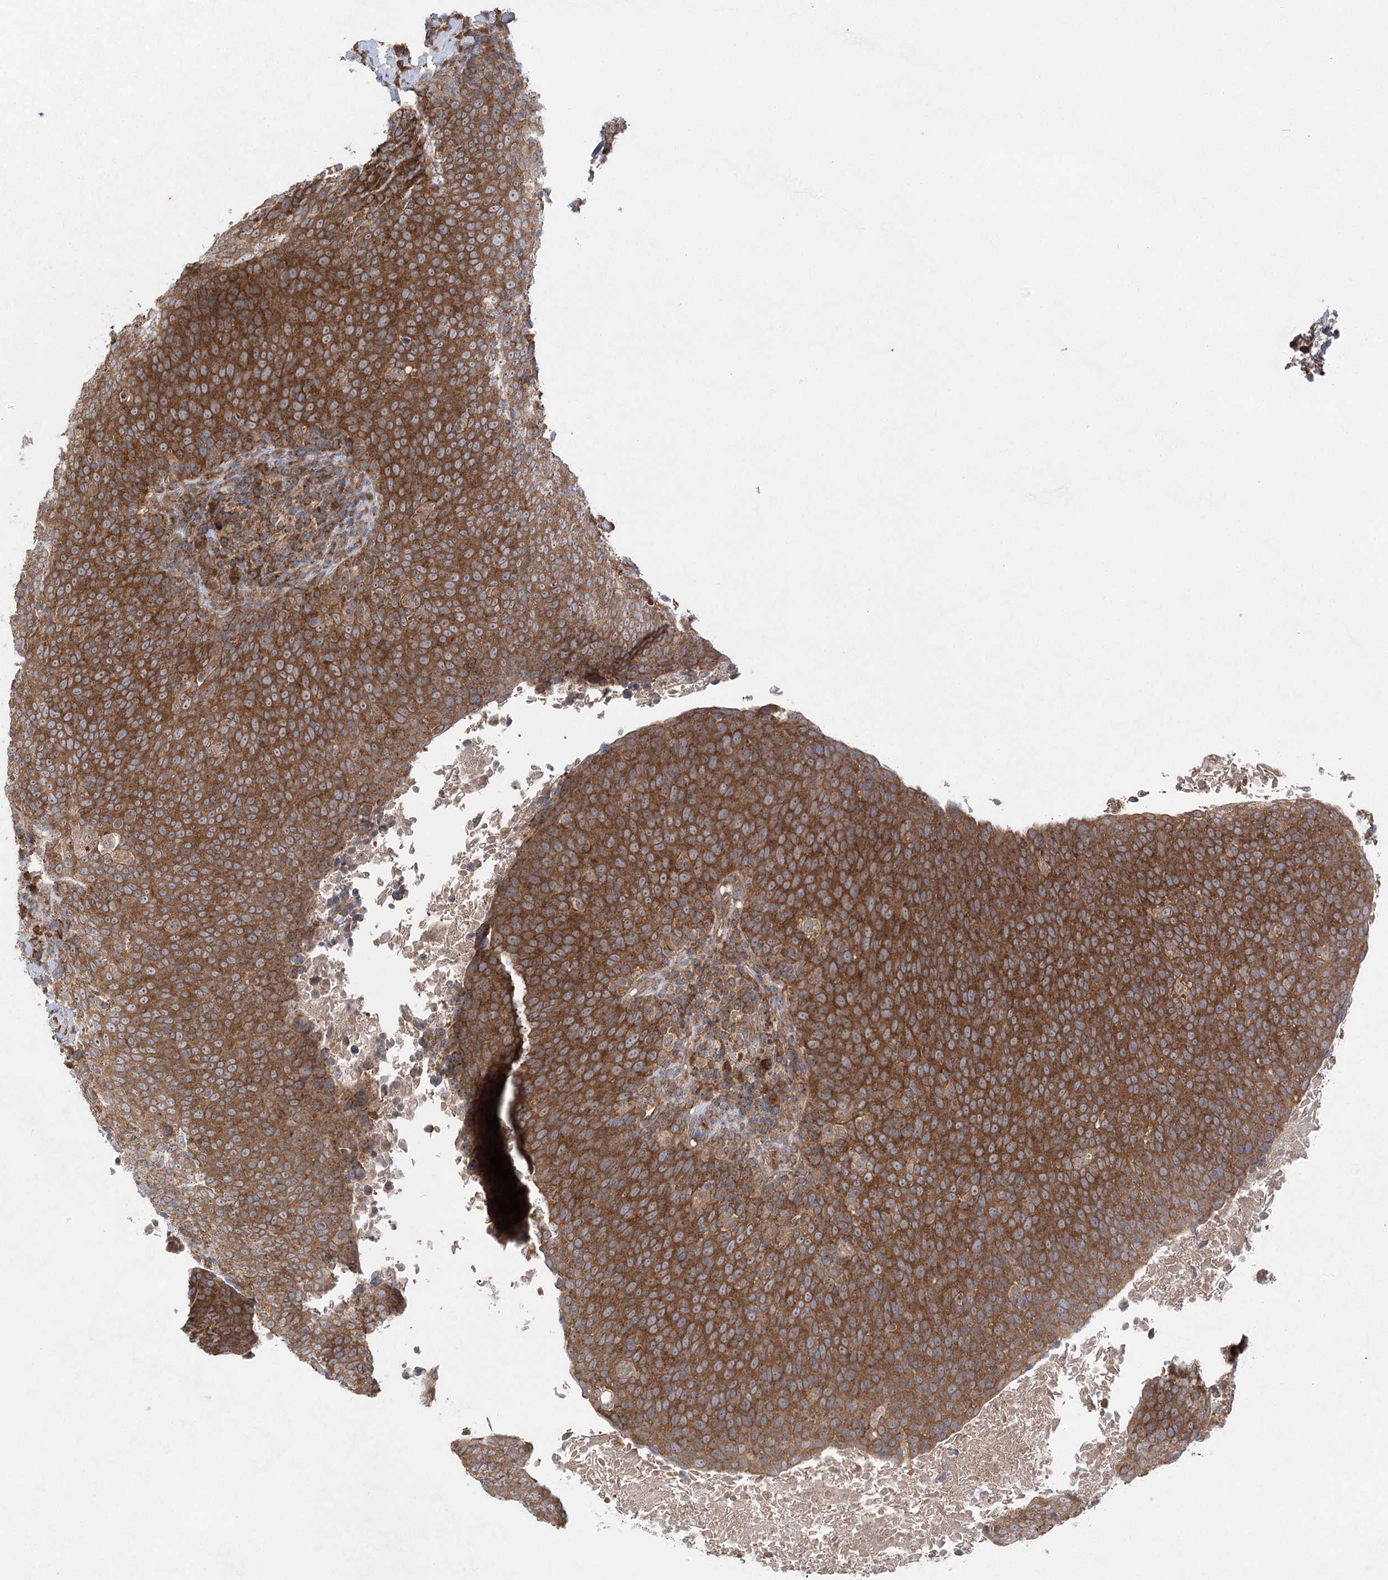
{"staining": {"intensity": "moderate", "quantity": ">75%", "location": "cytoplasmic/membranous"}, "tissue": "head and neck cancer", "cell_type": "Tumor cells", "image_type": "cancer", "snomed": [{"axis": "morphology", "description": "Squamous cell carcinoma, NOS"}, {"axis": "morphology", "description": "Squamous cell carcinoma, metastatic, NOS"}, {"axis": "topography", "description": "Lymph node"}, {"axis": "topography", "description": "Head-Neck"}], "caption": "Immunohistochemical staining of head and neck cancer exhibits medium levels of moderate cytoplasmic/membranous protein positivity in approximately >75% of tumor cells.", "gene": "EIF3A", "patient": {"sex": "male", "age": 62}}